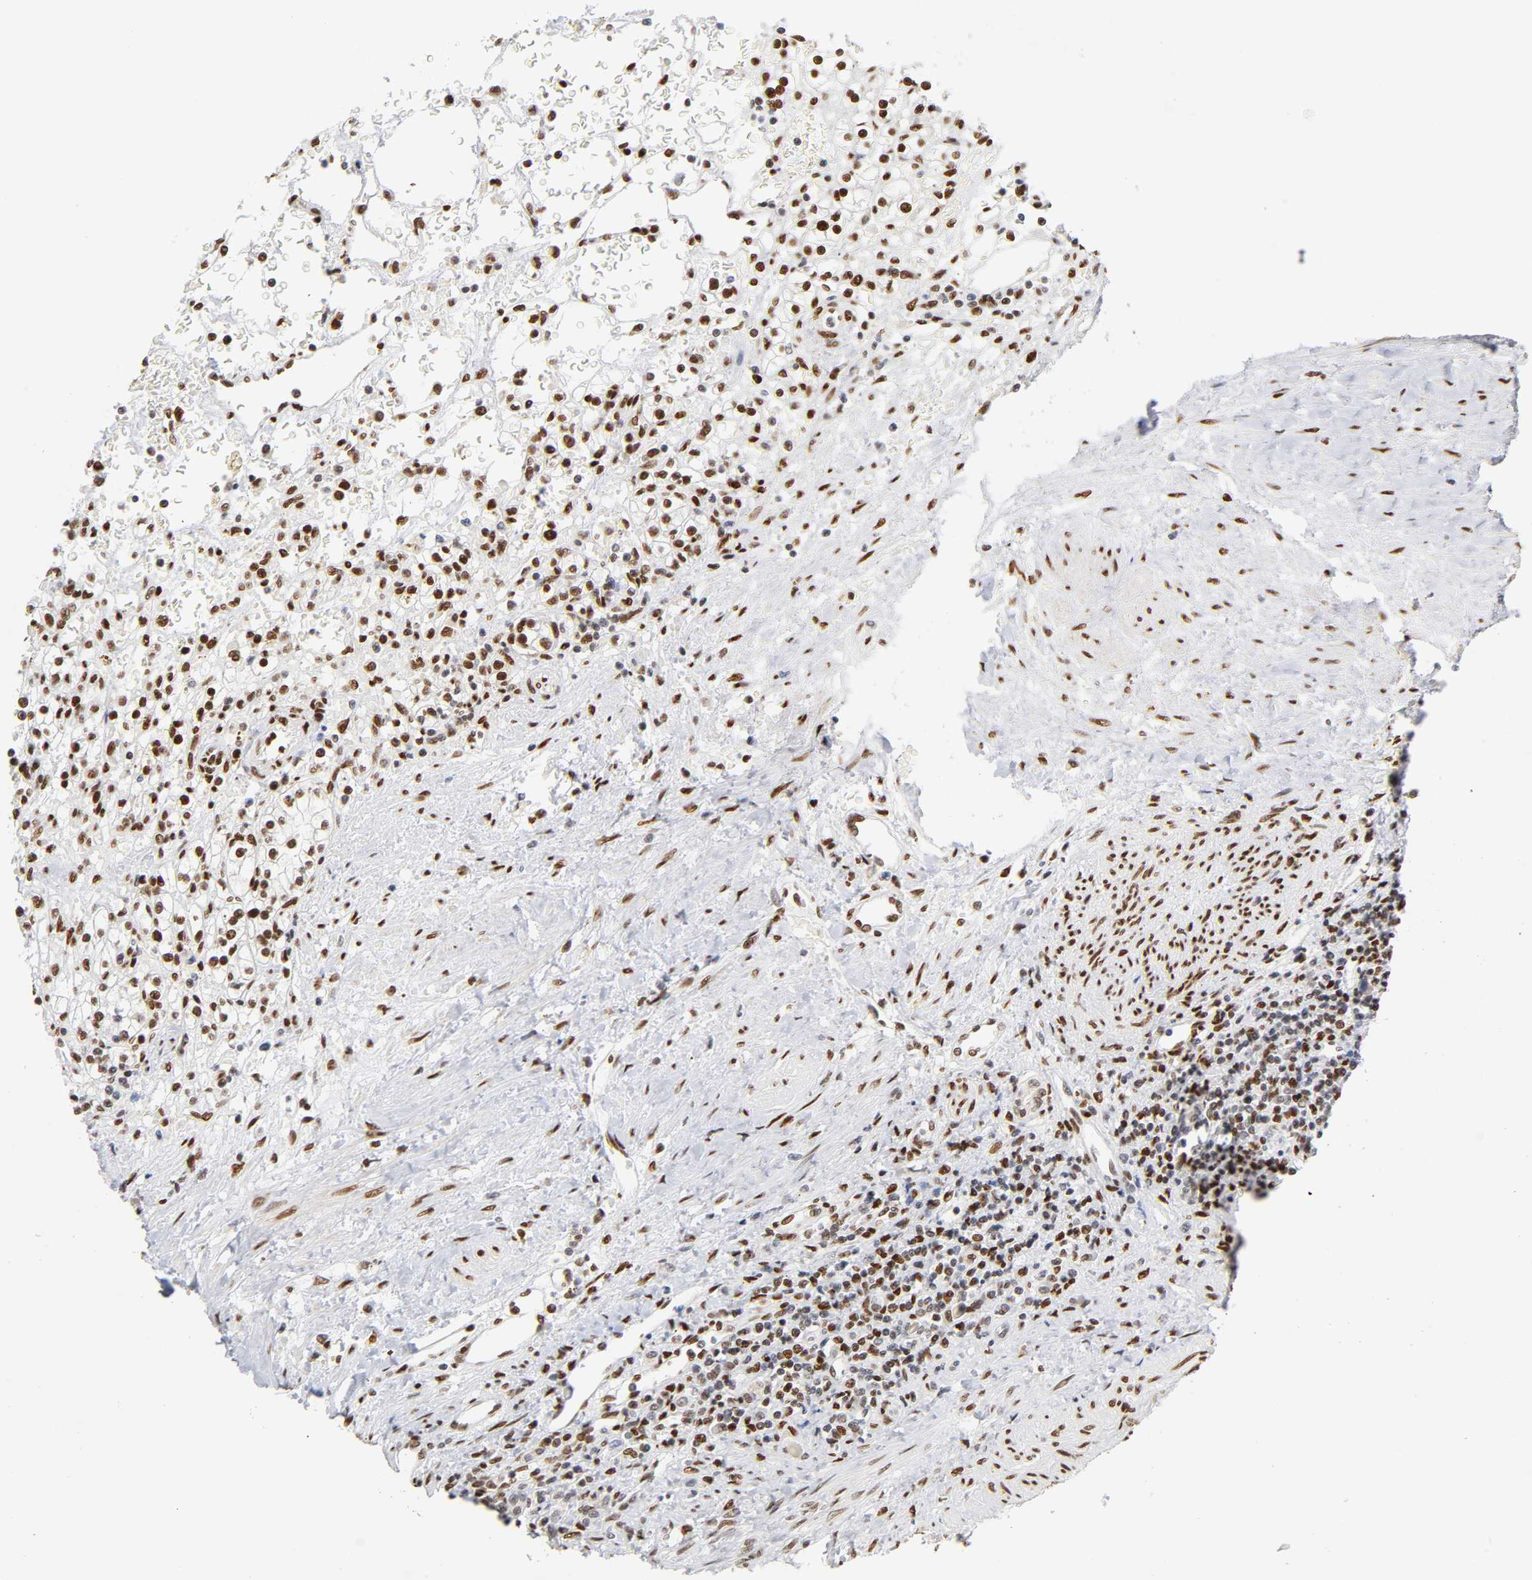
{"staining": {"intensity": "strong", "quantity": ">75%", "location": "nuclear"}, "tissue": "renal cancer", "cell_type": "Tumor cells", "image_type": "cancer", "snomed": [{"axis": "morphology", "description": "Normal tissue, NOS"}, {"axis": "morphology", "description": "Adenocarcinoma, NOS"}, {"axis": "topography", "description": "Kidney"}], "caption": "Strong nuclear protein staining is appreciated in about >75% of tumor cells in renal adenocarcinoma.", "gene": "NR3C1", "patient": {"sex": "female", "age": 55}}